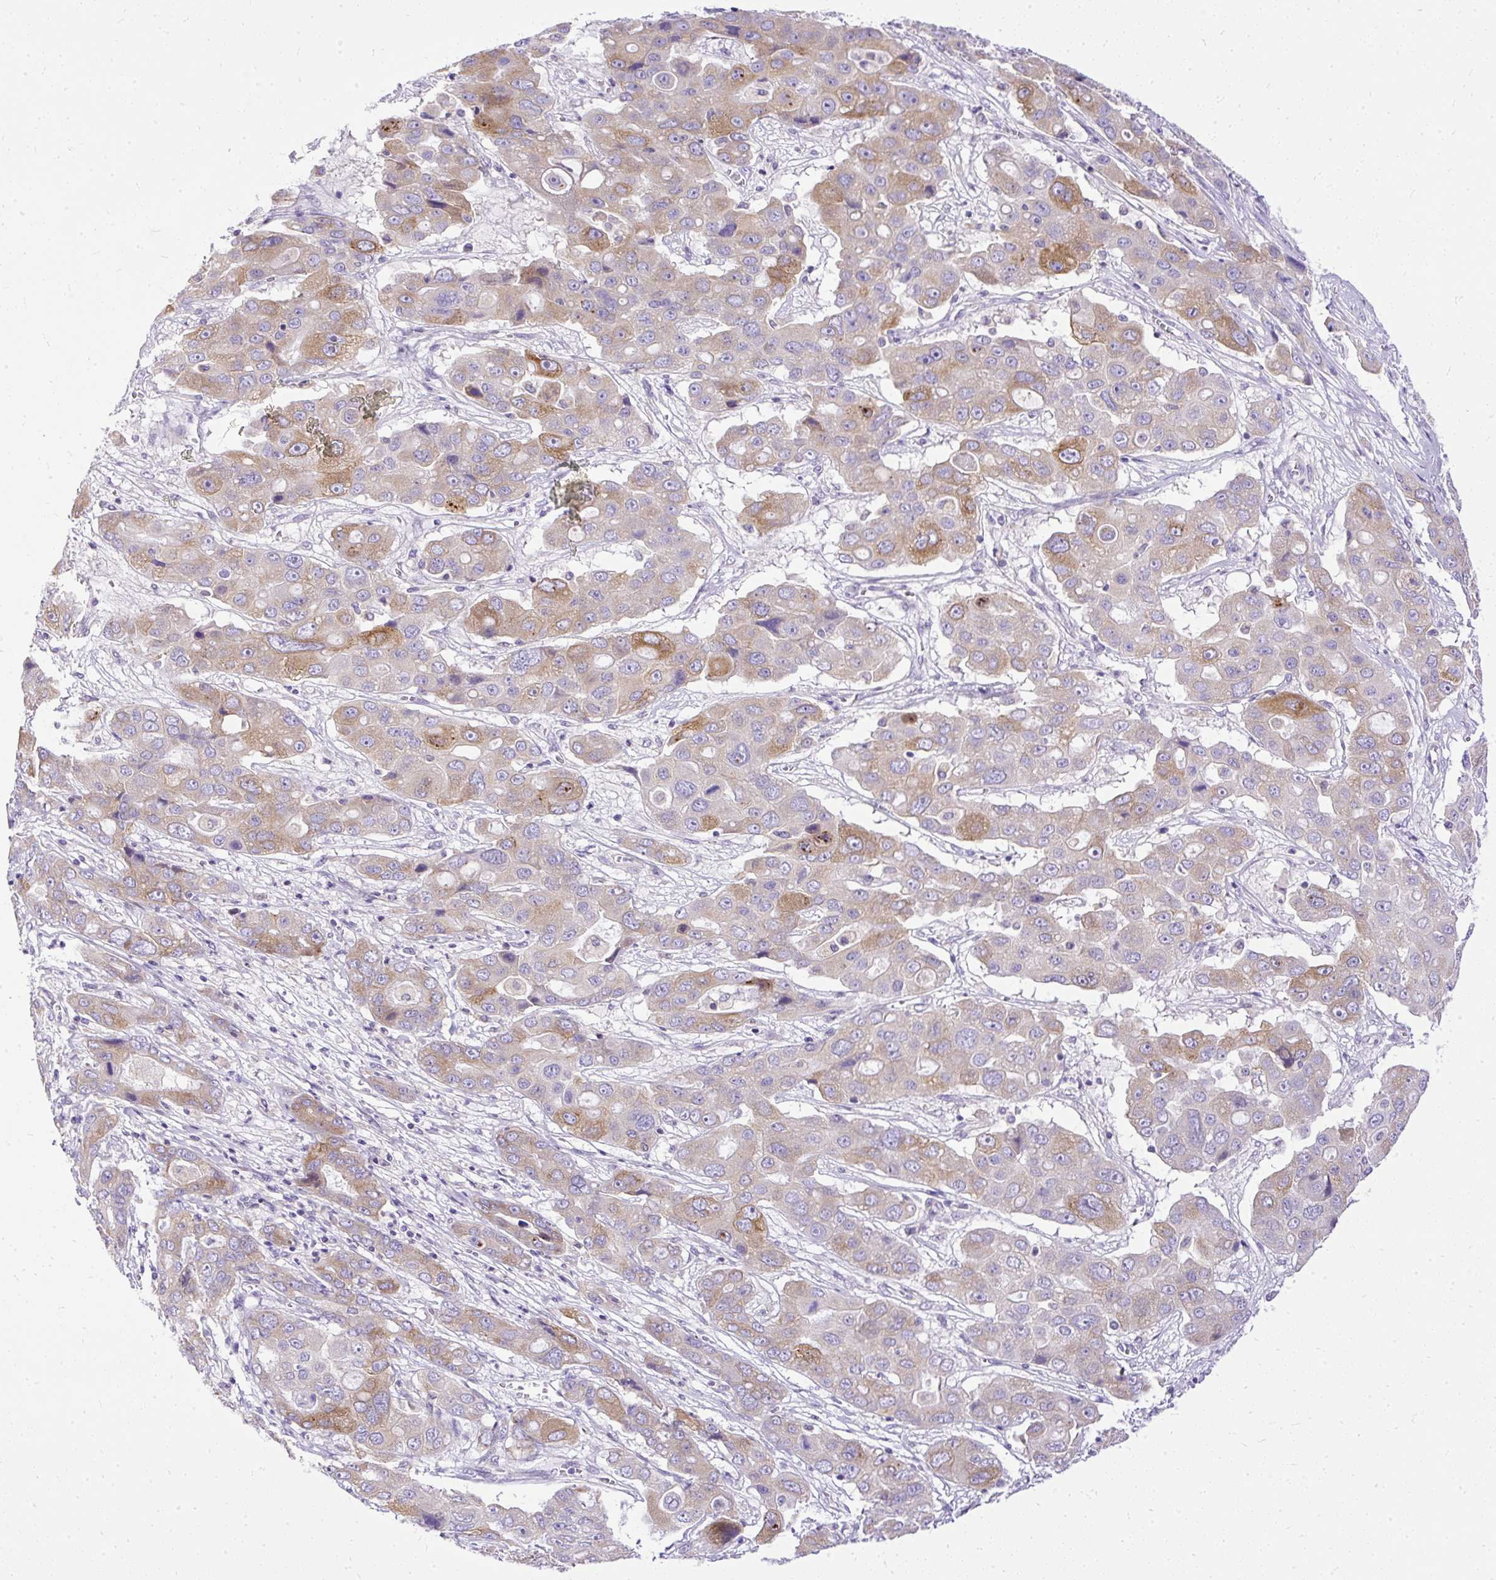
{"staining": {"intensity": "moderate", "quantity": "25%-75%", "location": "cytoplasmic/membranous"}, "tissue": "liver cancer", "cell_type": "Tumor cells", "image_type": "cancer", "snomed": [{"axis": "morphology", "description": "Cholangiocarcinoma"}, {"axis": "topography", "description": "Liver"}], "caption": "A histopathology image showing moderate cytoplasmic/membranous expression in about 25%-75% of tumor cells in liver cancer, as visualized by brown immunohistochemical staining.", "gene": "AMFR", "patient": {"sex": "male", "age": 67}}